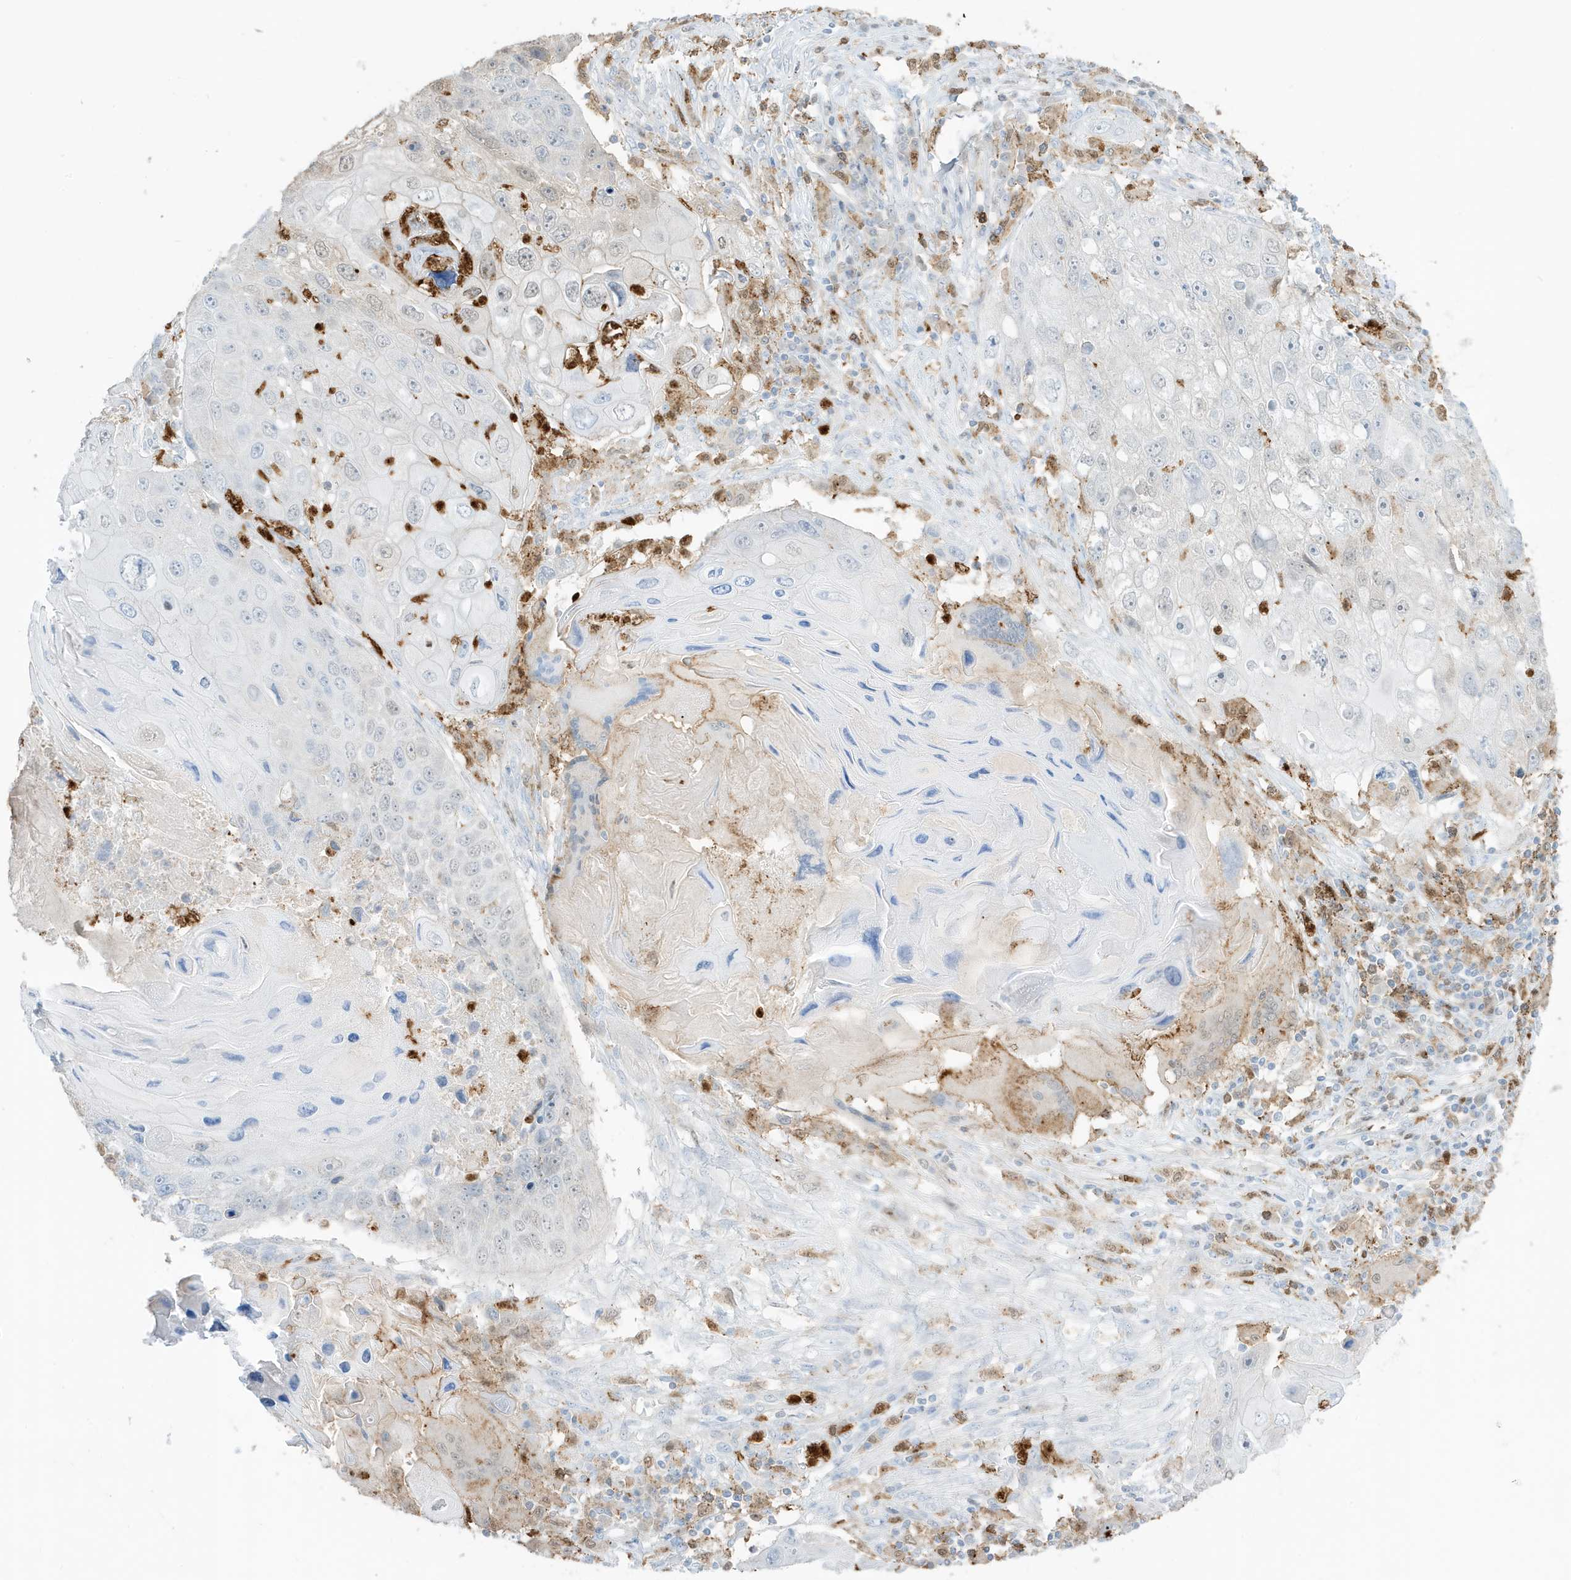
{"staining": {"intensity": "negative", "quantity": "none", "location": "none"}, "tissue": "lung cancer", "cell_type": "Tumor cells", "image_type": "cancer", "snomed": [{"axis": "morphology", "description": "Squamous cell carcinoma, NOS"}, {"axis": "topography", "description": "Lung"}], "caption": "IHC micrograph of neoplastic tissue: lung squamous cell carcinoma stained with DAB (3,3'-diaminobenzidine) demonstrates no significant protein positivity in tumor cells.", "gene": "GCA", "patient": {"sex": "male", "age": 61}}